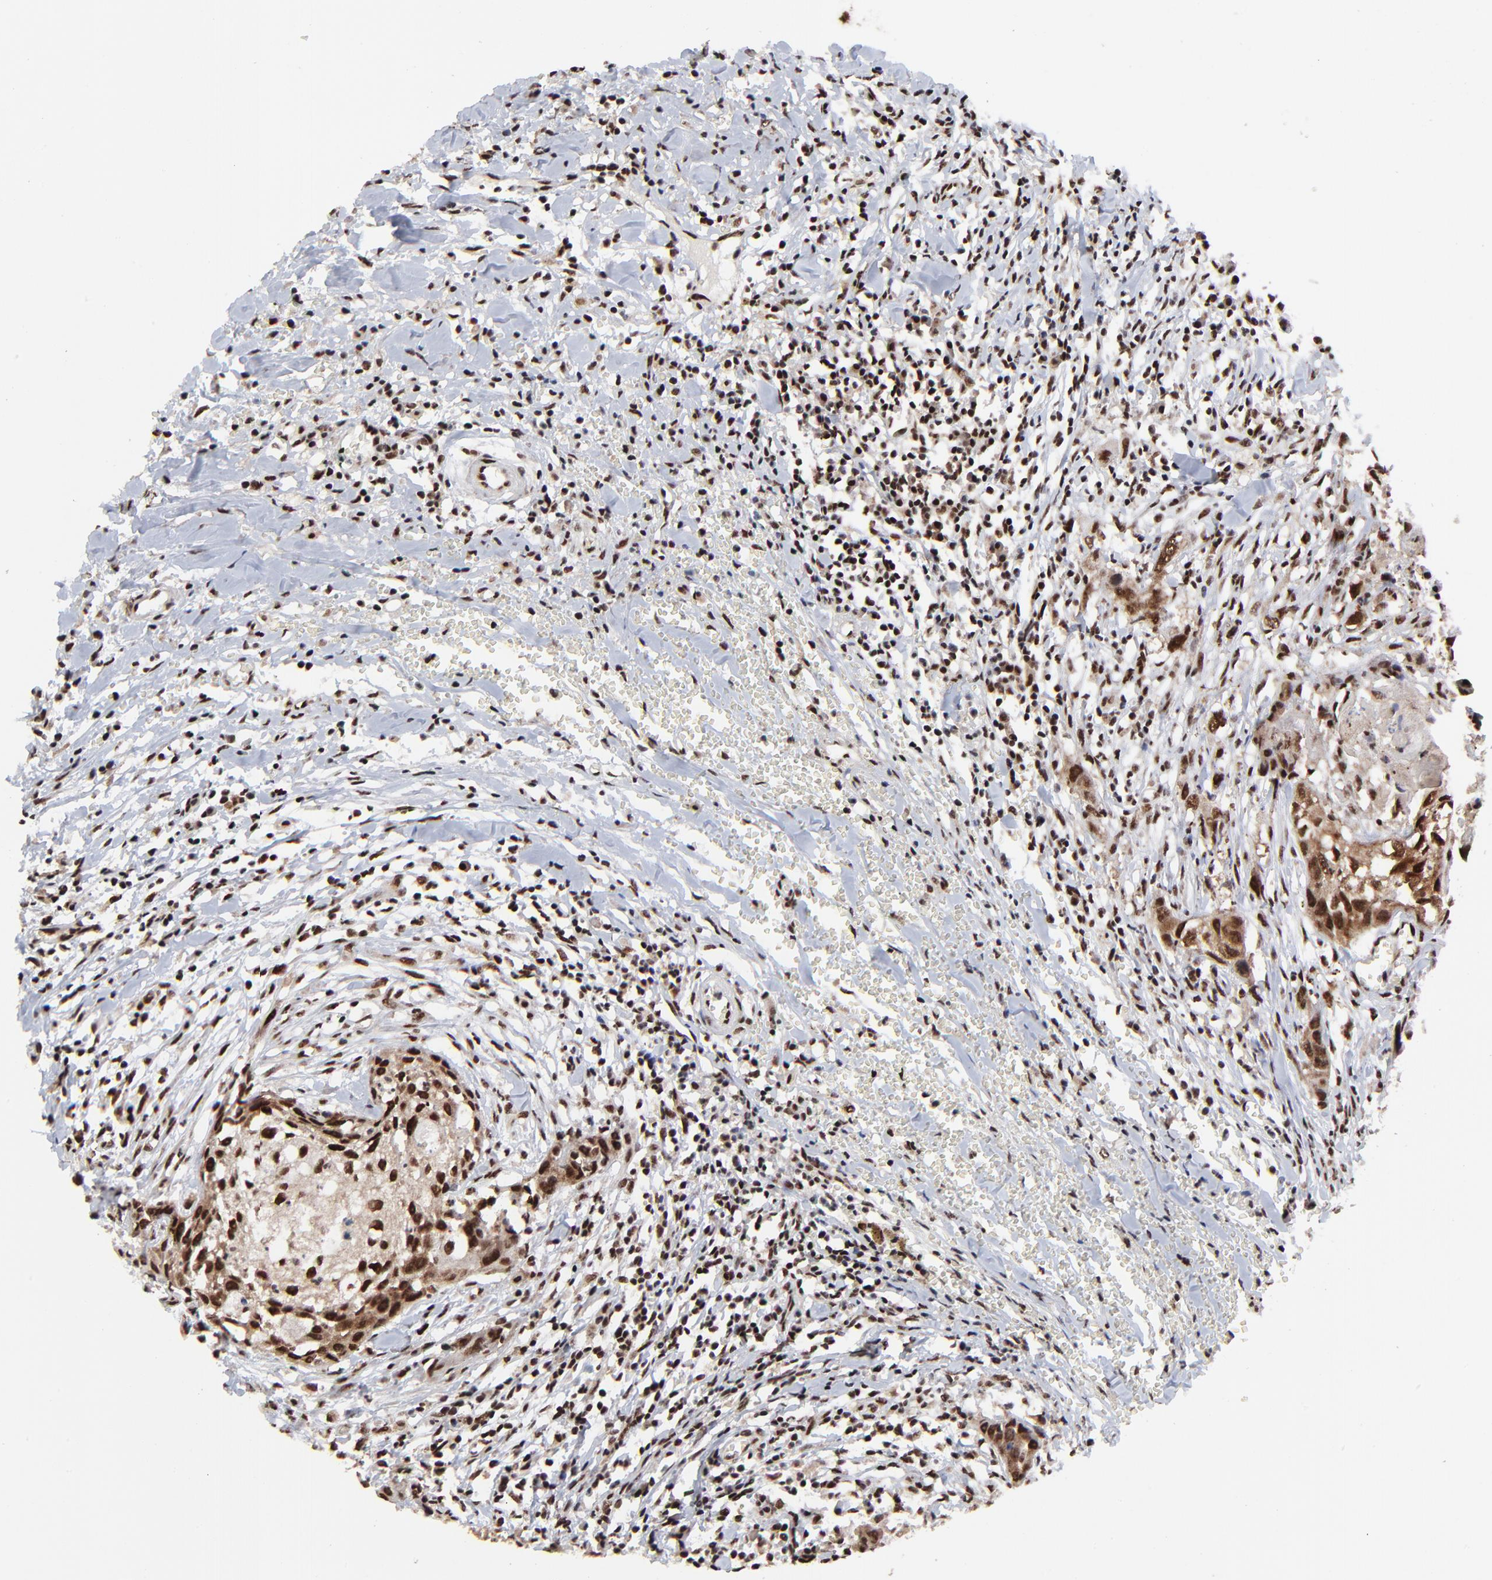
{"staining": {"intensity": "strong", "quantity": ">75%", "location": "nuclear"}, "tissue": "head and neck cancer", "cell_type": "Tumor cells", "image_type": "cancer", "snomed": [{"axis": "morphology", "description": "Squamous cell carcinoma, NOS"}, {"axis": "topography", "description": "Head-Neck"}], "caption": "Tumor cells reveal high levels of strong nuclear expression in approximately >75% of cells in head and neck cancer.", "gene": "RBM22", "patient": {"sex": "male", "age": 64}}